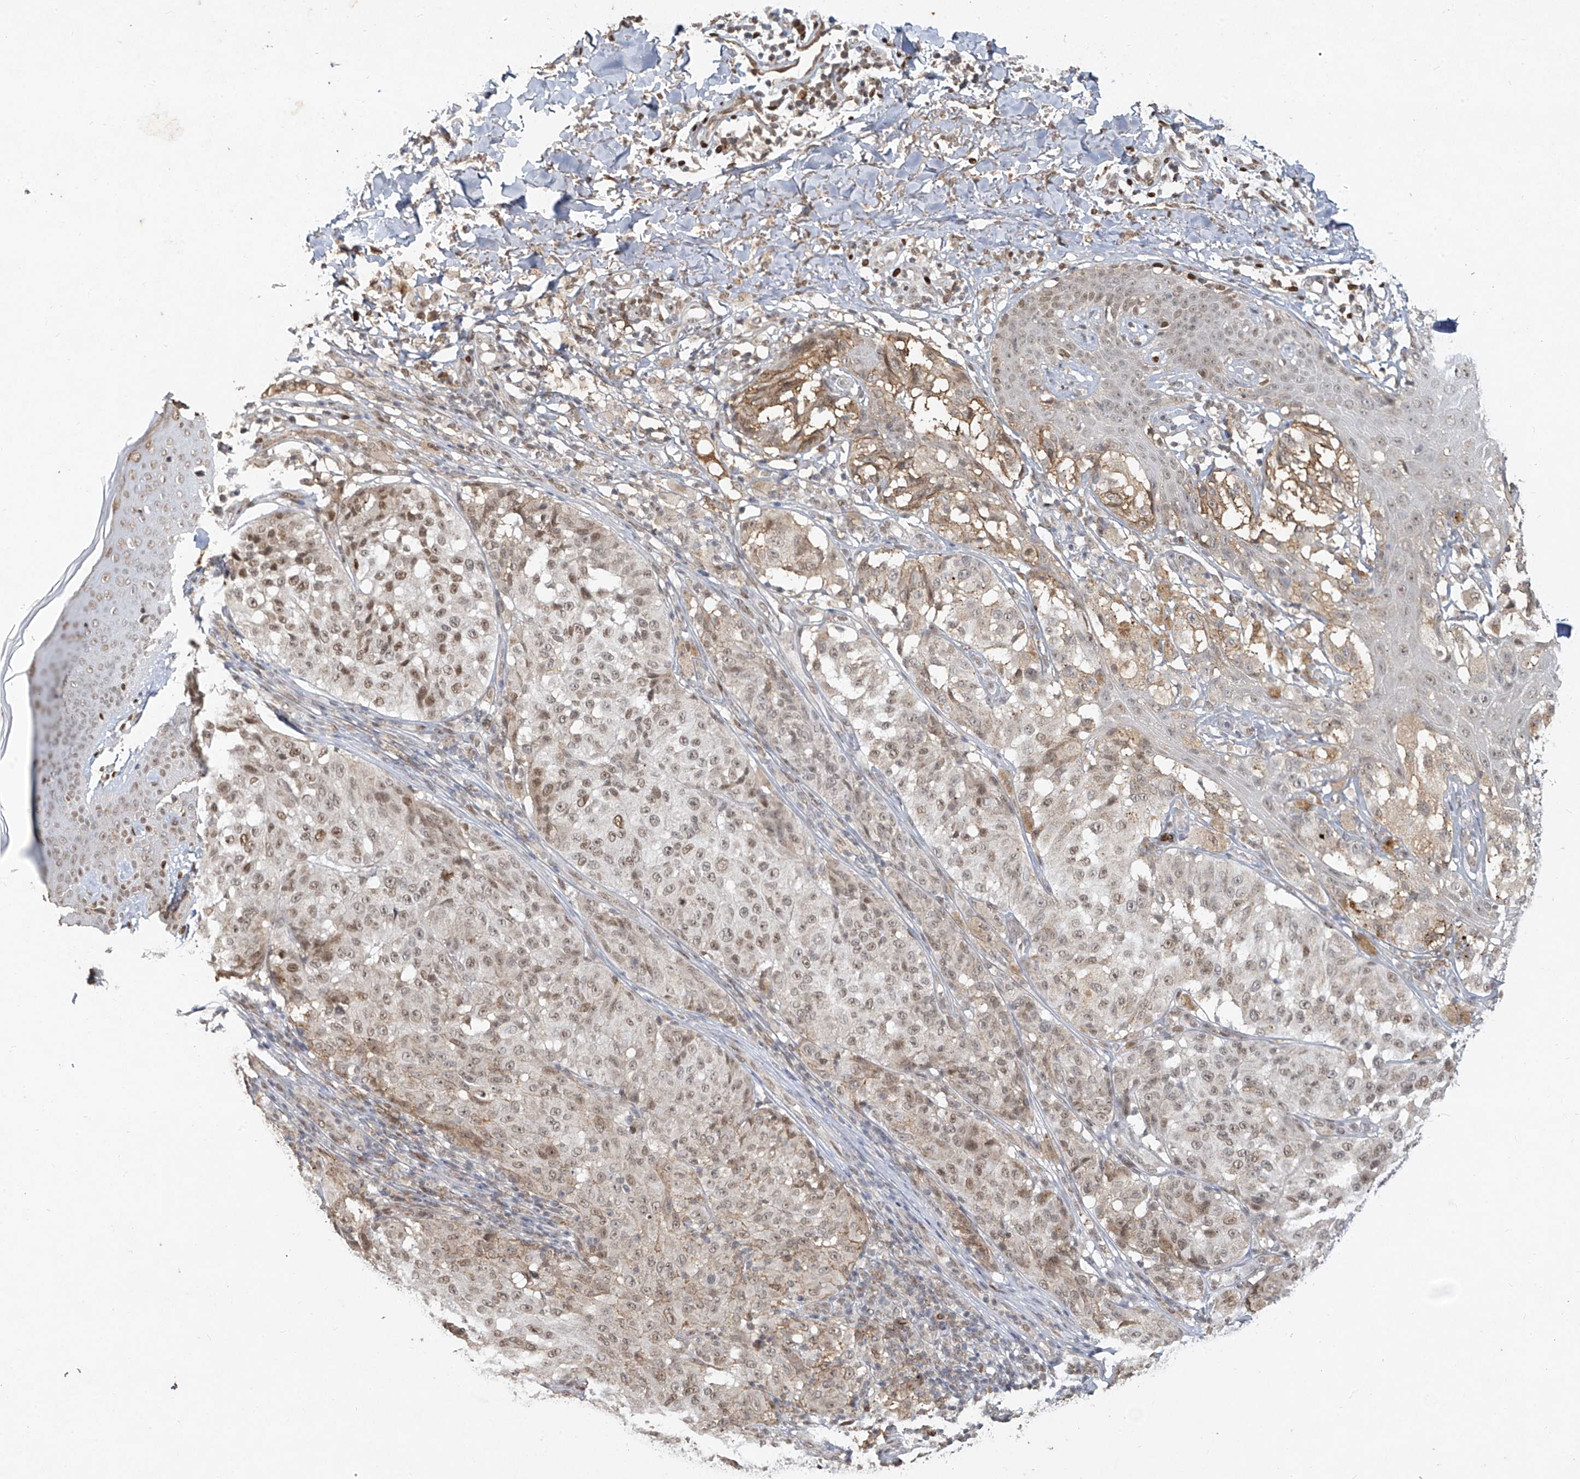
{"staining": {"intensity": "moderate", "quantity": ">75%", "location": "nuclear"}, "tissue": "melanoma", "cell_type": "Tumor cells", "image_type": "cancer", "snomed": [{"axis": "morphology", "description": "Malignant melanoma, NOS"}, {"axis": "topography", "description": "Skin"}], "caption": "Protein expression analysis of human malignant melanoma reveals moderate nuclear positivity in approximately >75% of tumor cells.", "gene": "ATRIP", "patient": {"sex": "female", "age": 46}}